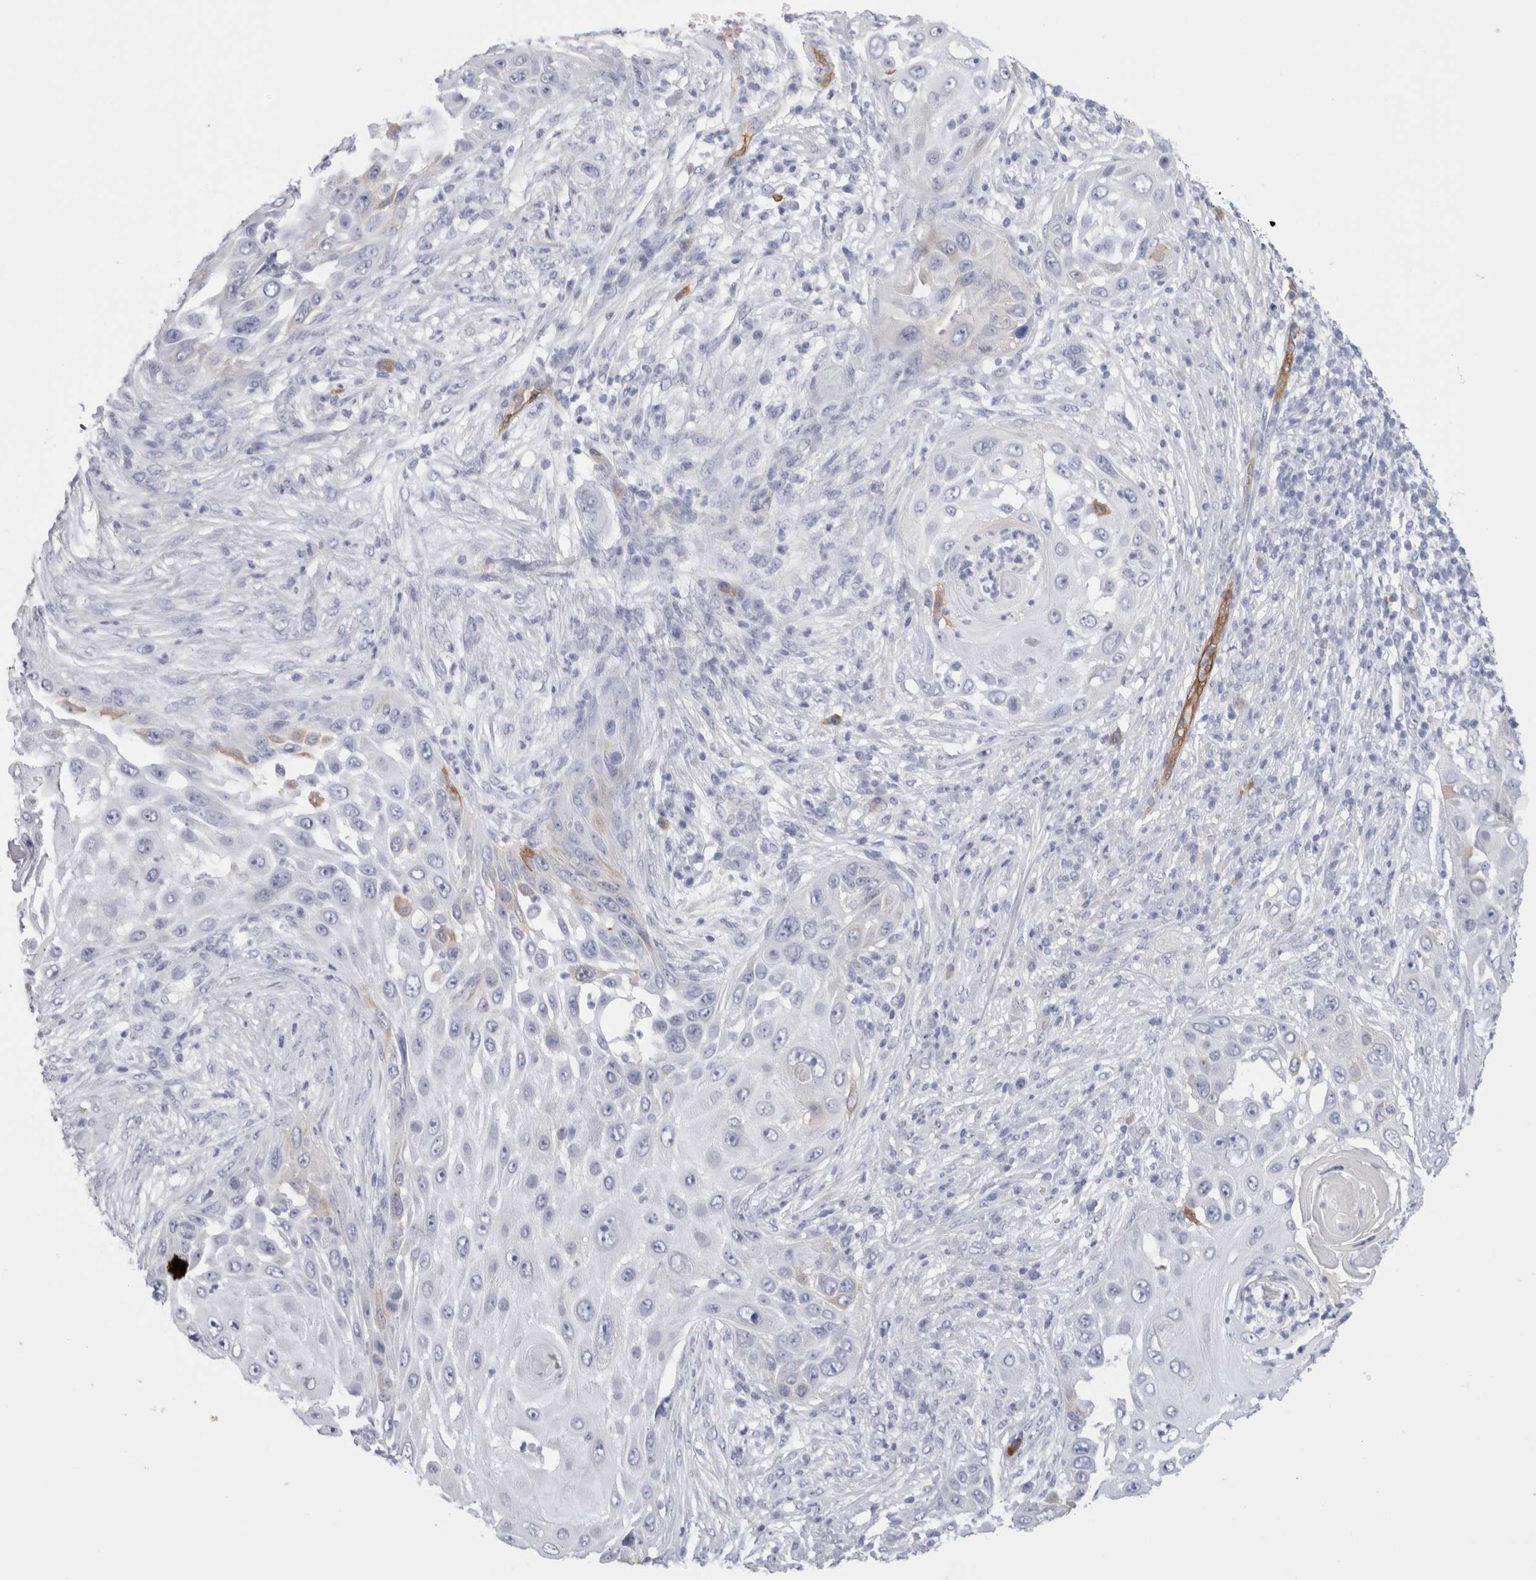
{"staining": {"intensity": "moderate", "quantity": "<25%", "location": "cytoplasmic/membranous"}, "tissue": "skin cancer", "cell_type": "Tumor cells", "image_type": "cancer", "snomed": [{"axis": "morphology", "description": "Squamous cell carcinoma, NOS"}, {"axis": "topography", "description": "Skin"}], "caption": "Skin cancer tissue reveals moderate cytoplasmic/membranous positivity in about <25% of tumor cells", "gene": "NAPEPLD", "patient": {"sex": "female", "age": 44}}